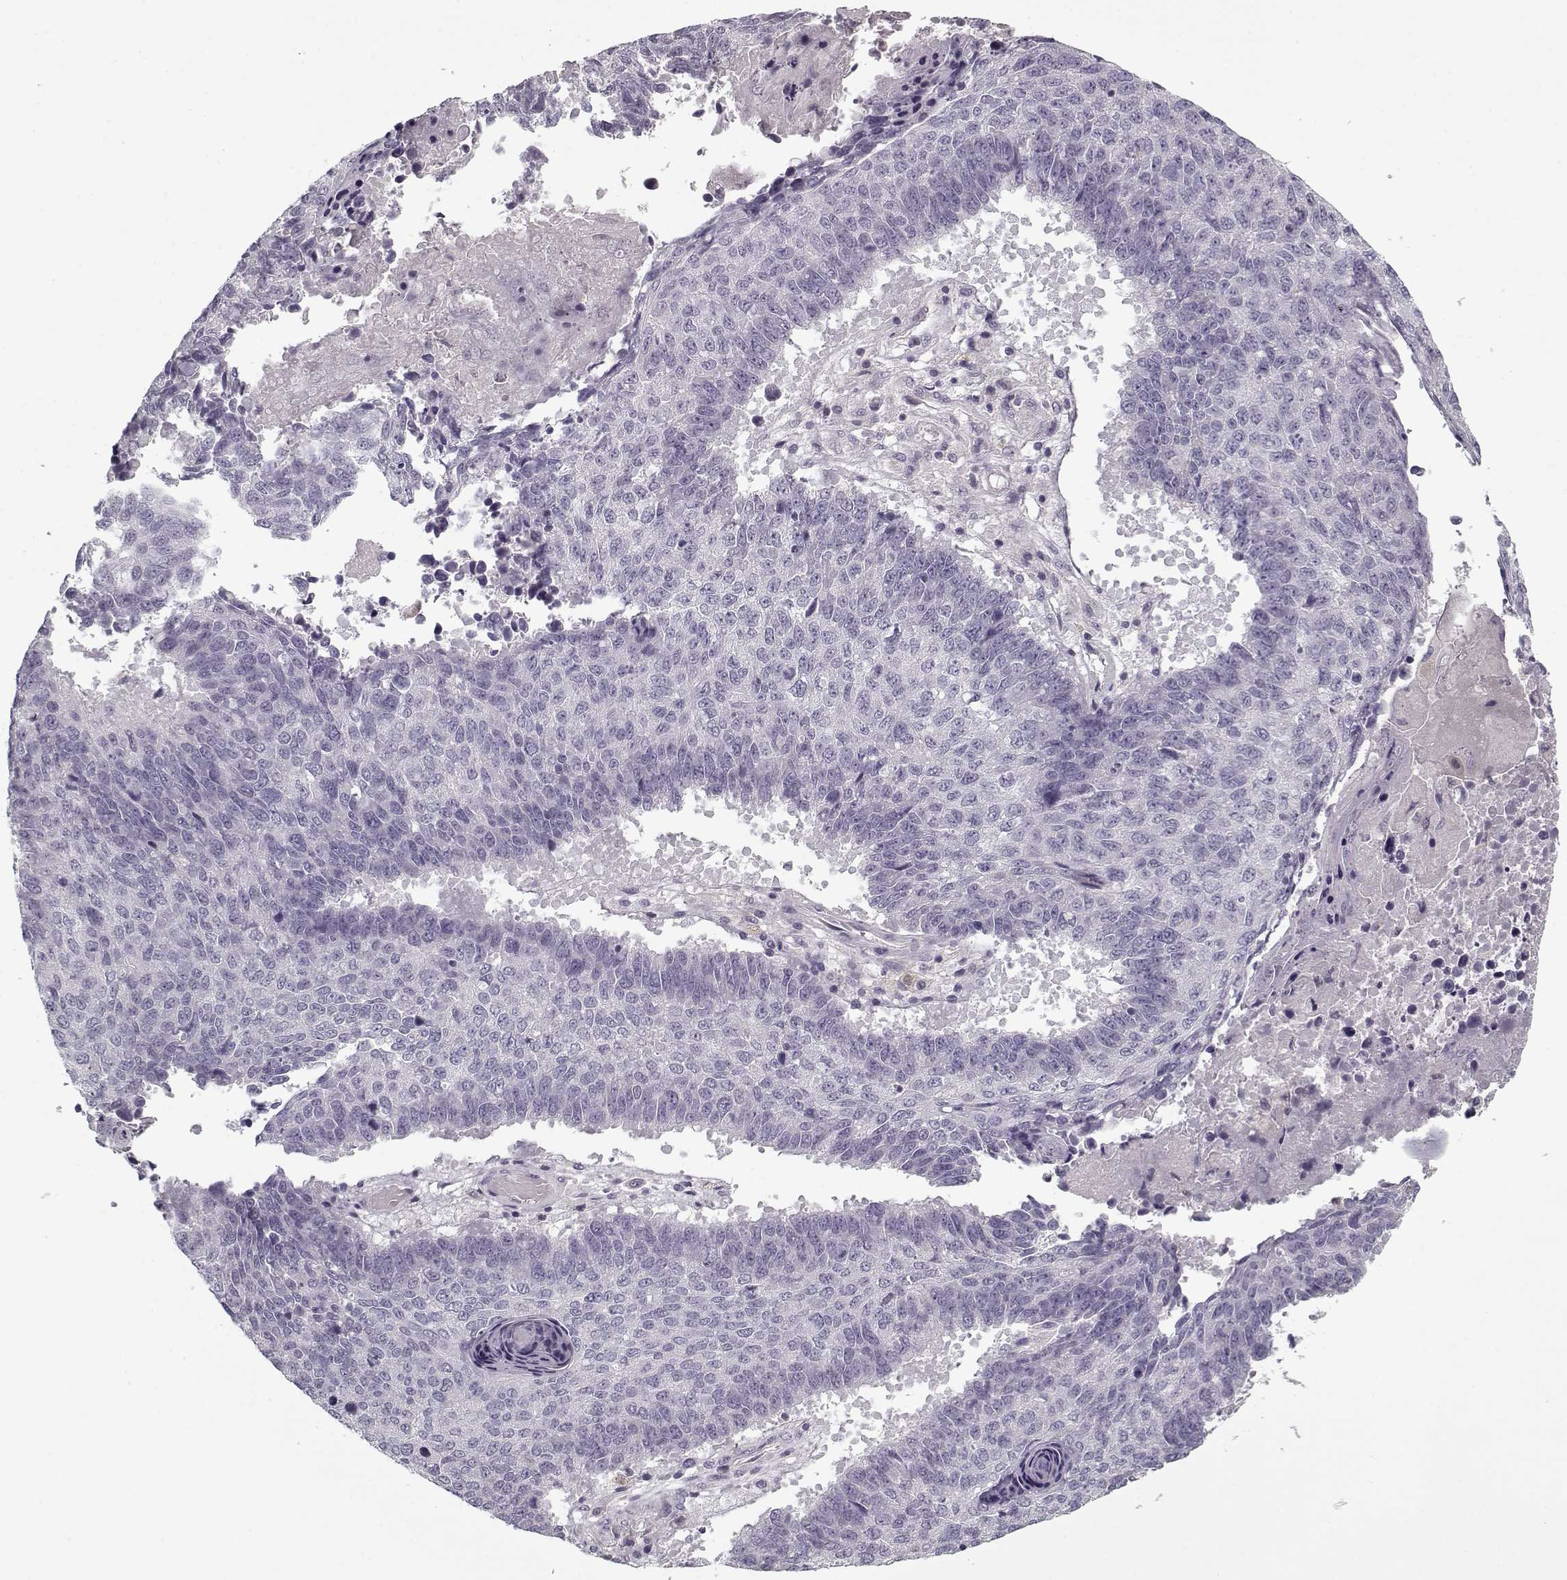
{"staining": {"intensity": "negative", "quantity": "none", "location": "none"}, "tissue": "lung cancer", "cell_type": "Tumor cells", "image_type": "cancer", "snomed": [{"axis": "morphology", "description": "Squamous cell carcinoma, NOS"}, {"axis": "topography", "description": "Lung"}], "caption": "High power microscopy image of an IHC photomicrograph of lung cancer (squamous cell carcinoma), revealing no significant staining in tumor cells.", "gene": "UNC13D", "patient": {"sex": "male", "age": 73}}